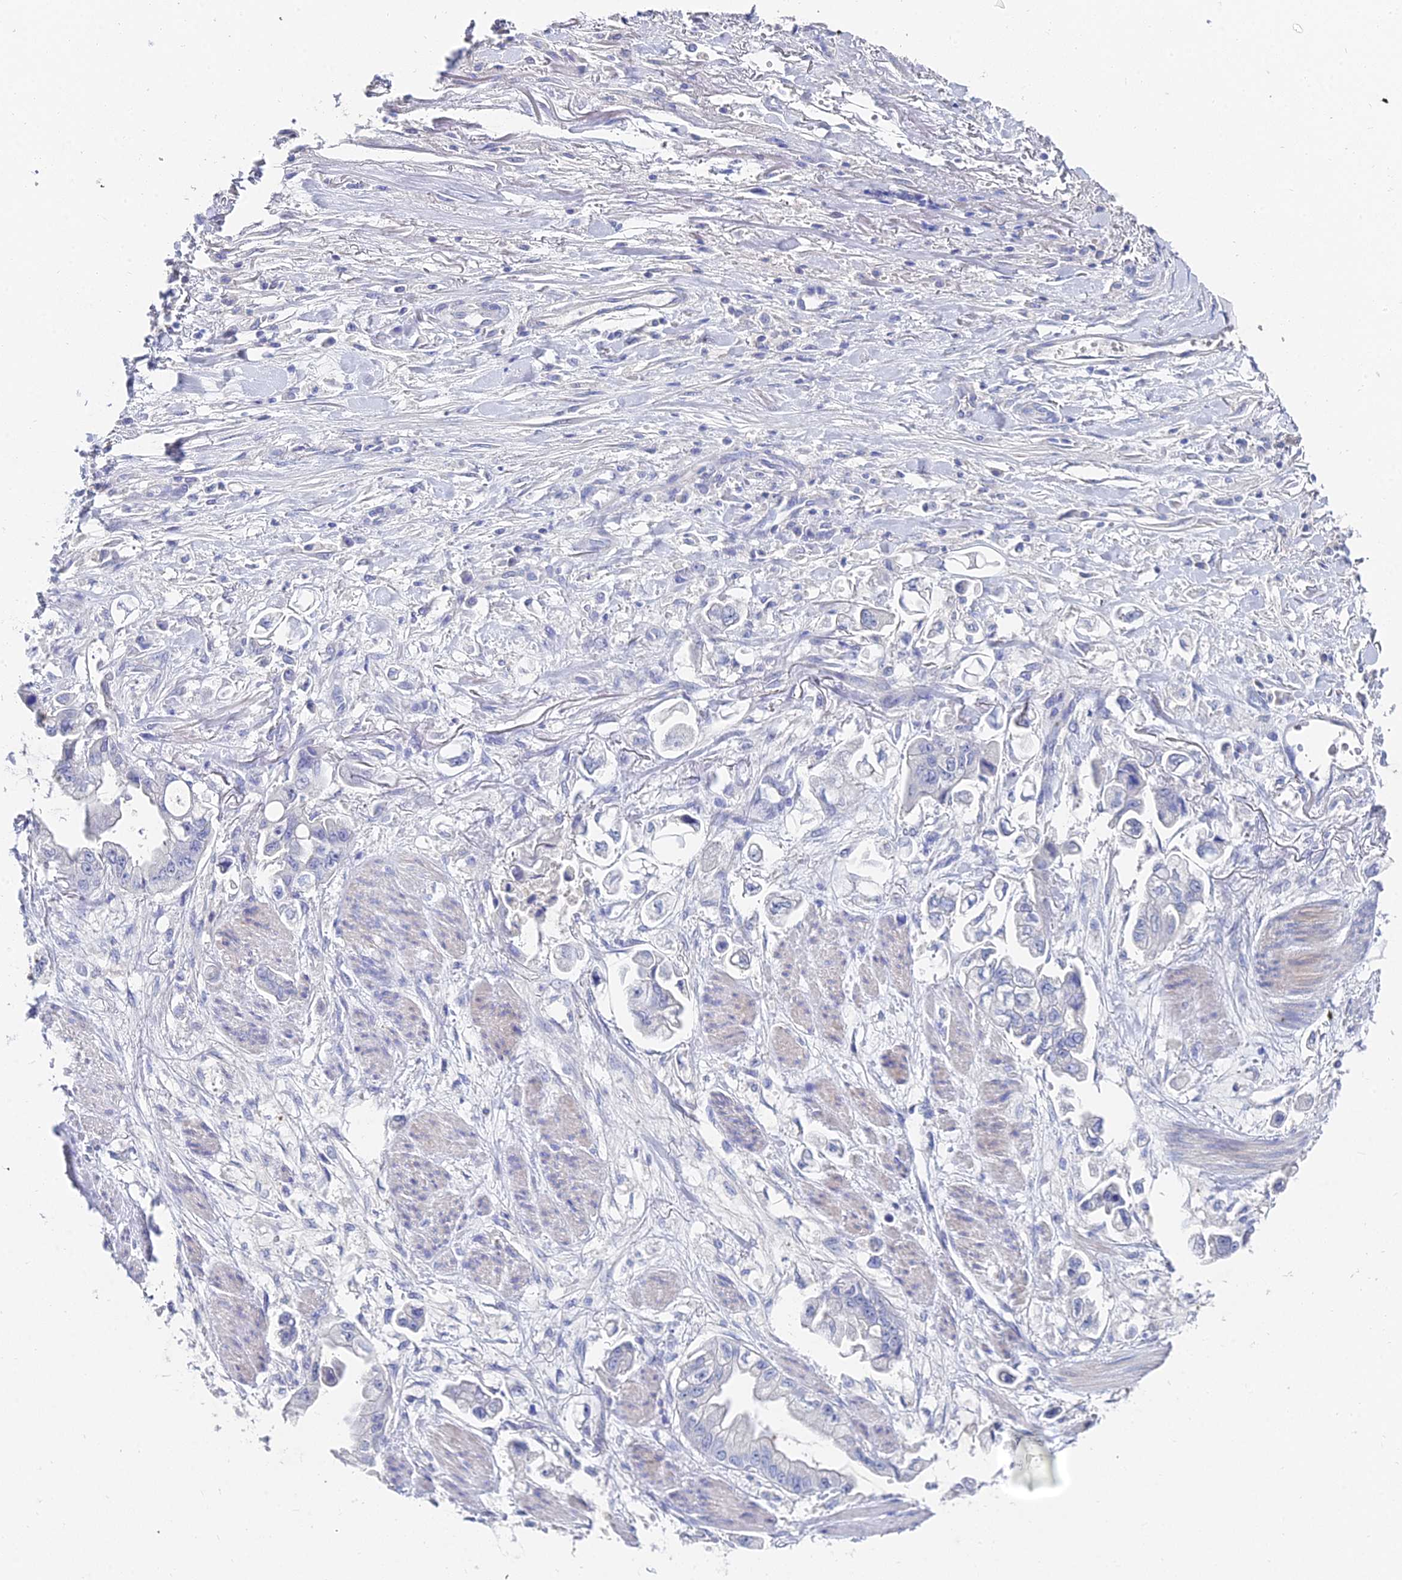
{"staining": {"intensity": "negative", "quantity": "none", "location": "none"}, "tissue": "stomach cancer", "cell_type": "Tumor cells", "image_type": "cancer", "snomed": [{"axis": "morphology", "description": "Adenocarcinoma, NOS"}, {"axis": "topography", "description": "Stomach"}], "caption": "High magnification brightfield microscopy of stomach cancer (adenocarcinoma) stained with DAB (brown) and counterstained with hematoxylin (blue): tumor cells show no significant staining.", "gene": "KRT17", "patient": {"sex": "male", "age": 62}}